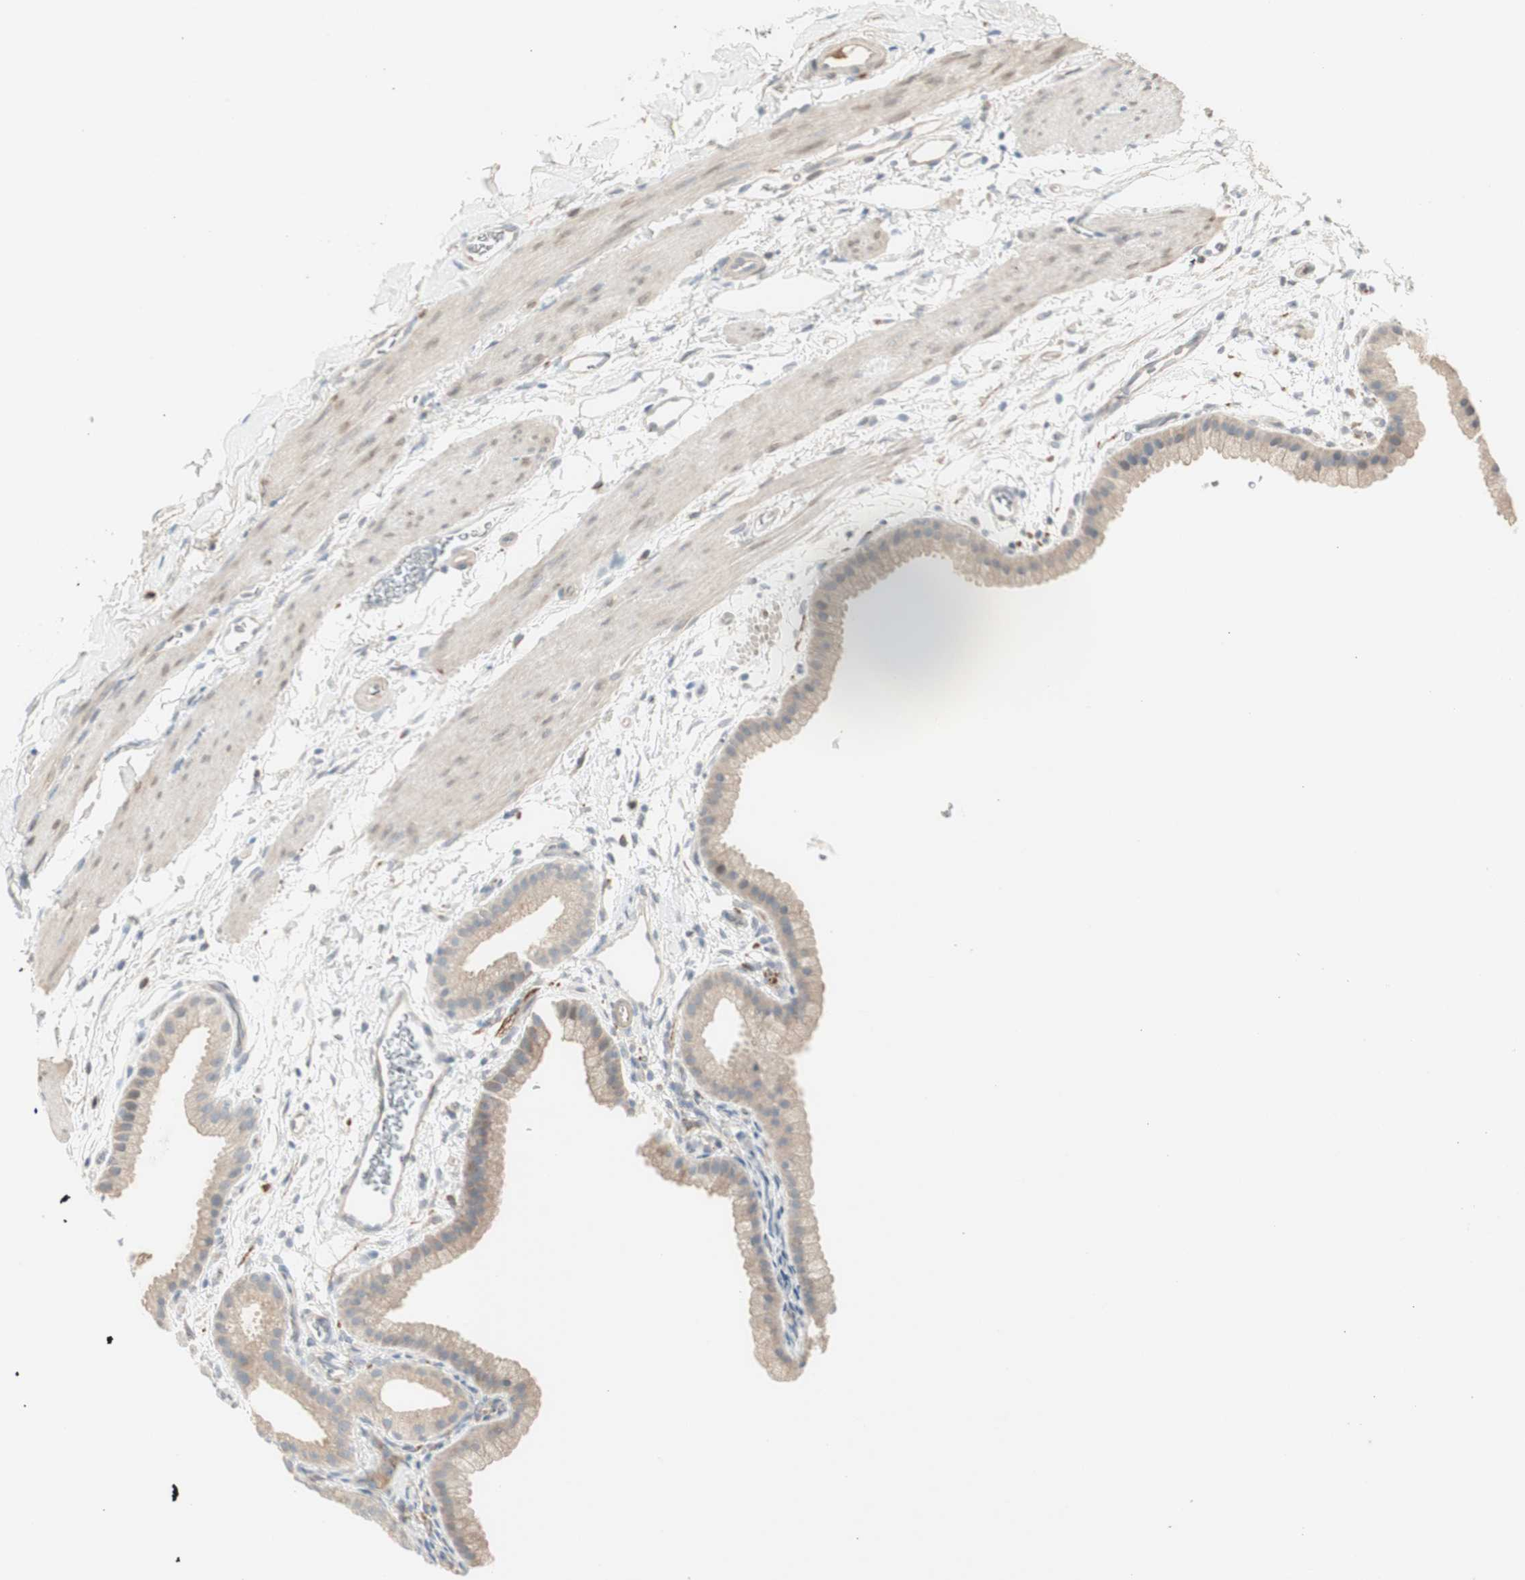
{"staining": {"intensity": "weak", "quantity": ">75%", "location": "cytoplasmic/membranous"}, "tissue": "gallbladder", "cell_type": "Glandular cells", "image_type": "normal", "snomed": [{"axis": "morphology", "description": "Normal tissue, NOS"}, {"axis": "topography", "description": "Gallbladder"}], "caption": "Immunohistochemistry (IHC) staining of normal gallbladder, which displays low levels of weak cytoplasmic/membranous staining in approximately >75% of glandular cells indicating weak cytoplasmic/membranous protein staining. The staining was performed using DAB (3,3'-diaminobenzidine) (brown) for protein detection and nuclei were counterstained in hematoxylin (blue).", "gene": "MAPRE3", "patient": {"sex": "female", "age": 64}}